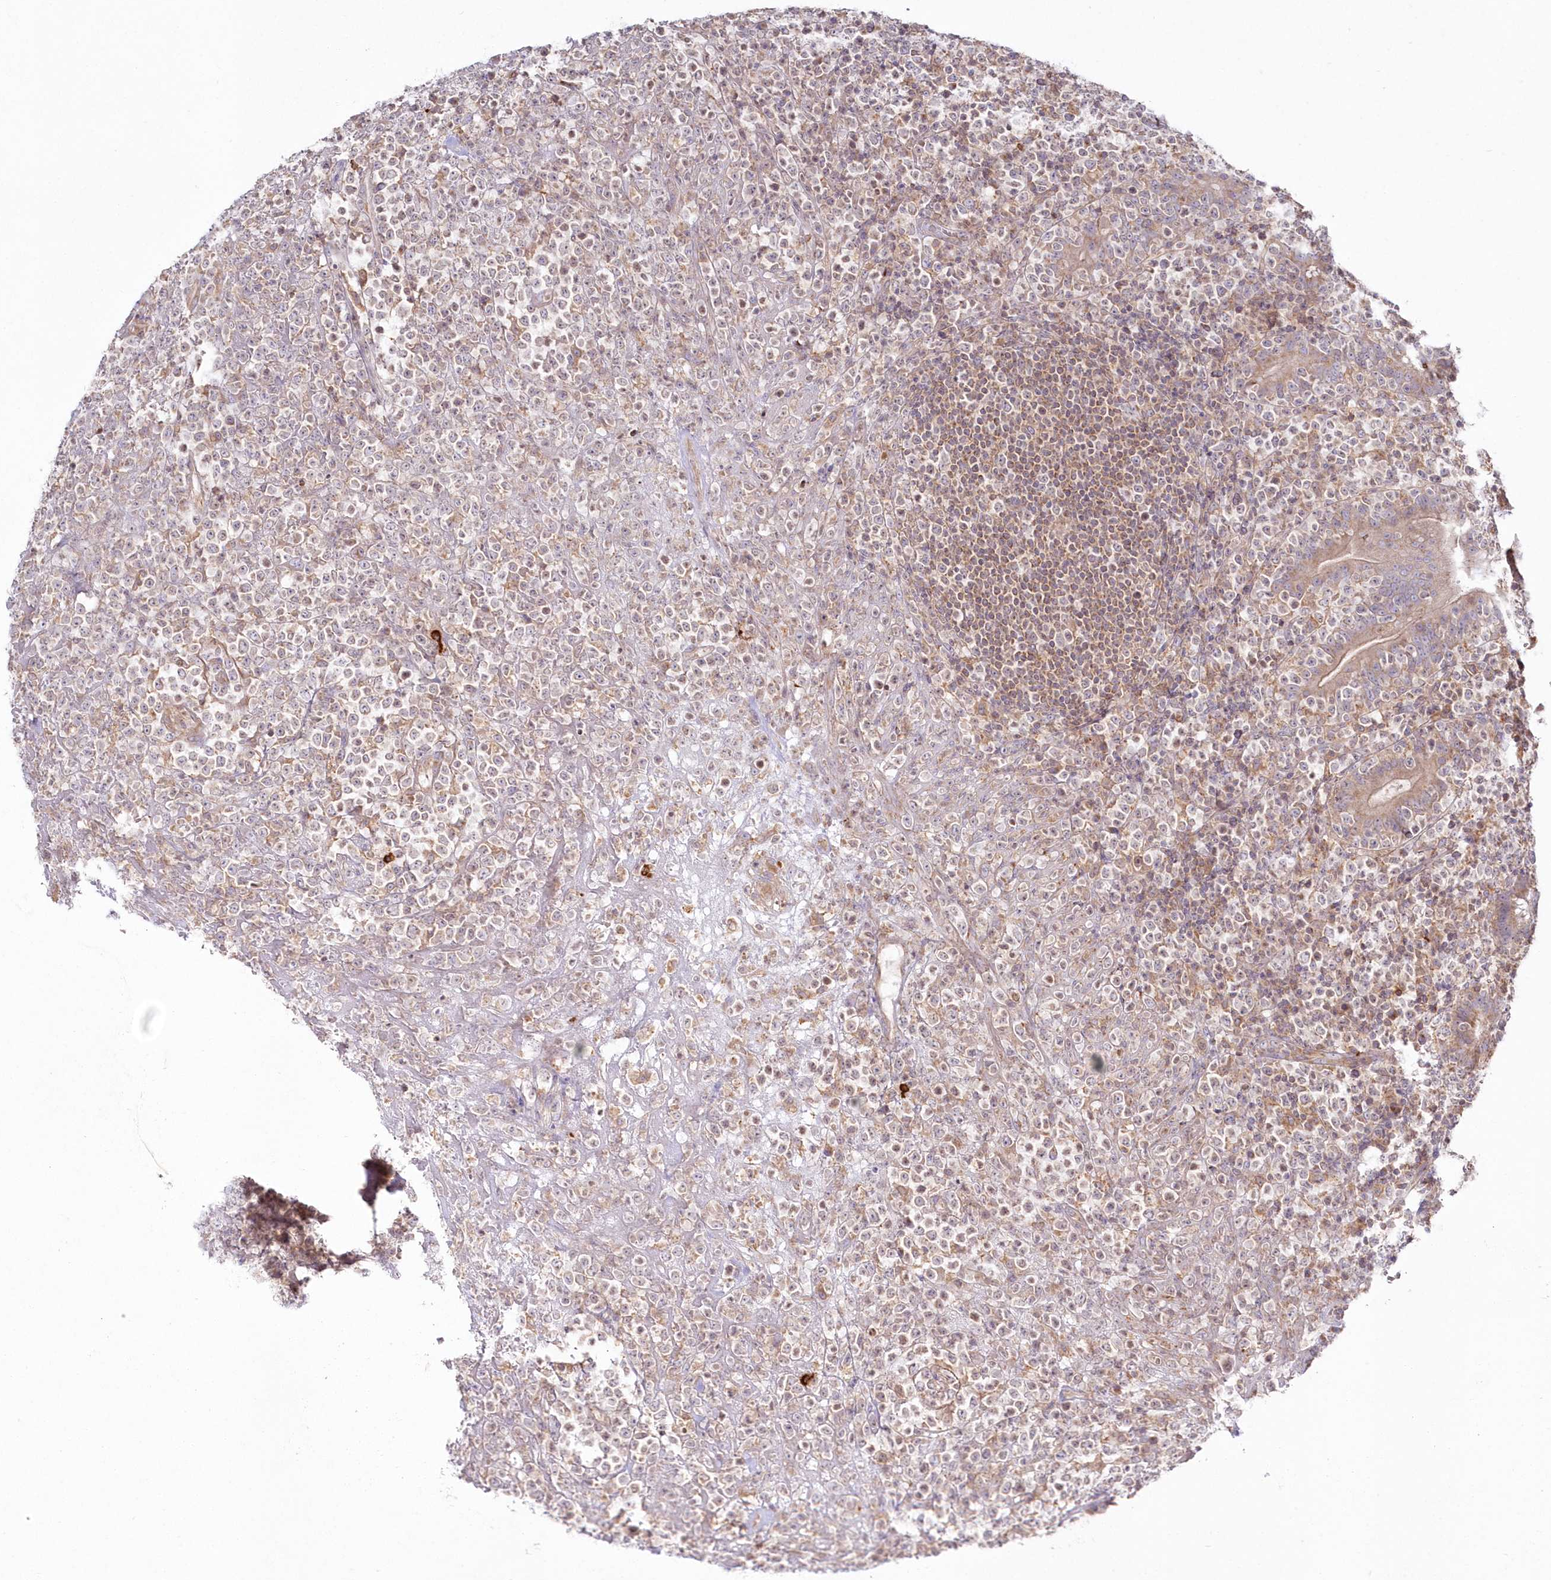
{"staining": {"intensity": "weak", "quantity": "<25%", "location": "cytoplasmic/membranous"}, "tissue": "lymphoma", "cell_type": "Tumor cells", "image_type": "cancer", "snomed": [{"axis": "morphology", "description": "Malignant lymphoma, non-Hodgkin's type, High grade"}, {"axis": "topography", "description": "Colon"}], "caption": "IHC micrograph of lymphoma stained for a protein (brown), which demonstrates no positivity in tumor cells.", "gene": "ARSB", "patient": {"sex": "female", "age": 53}}